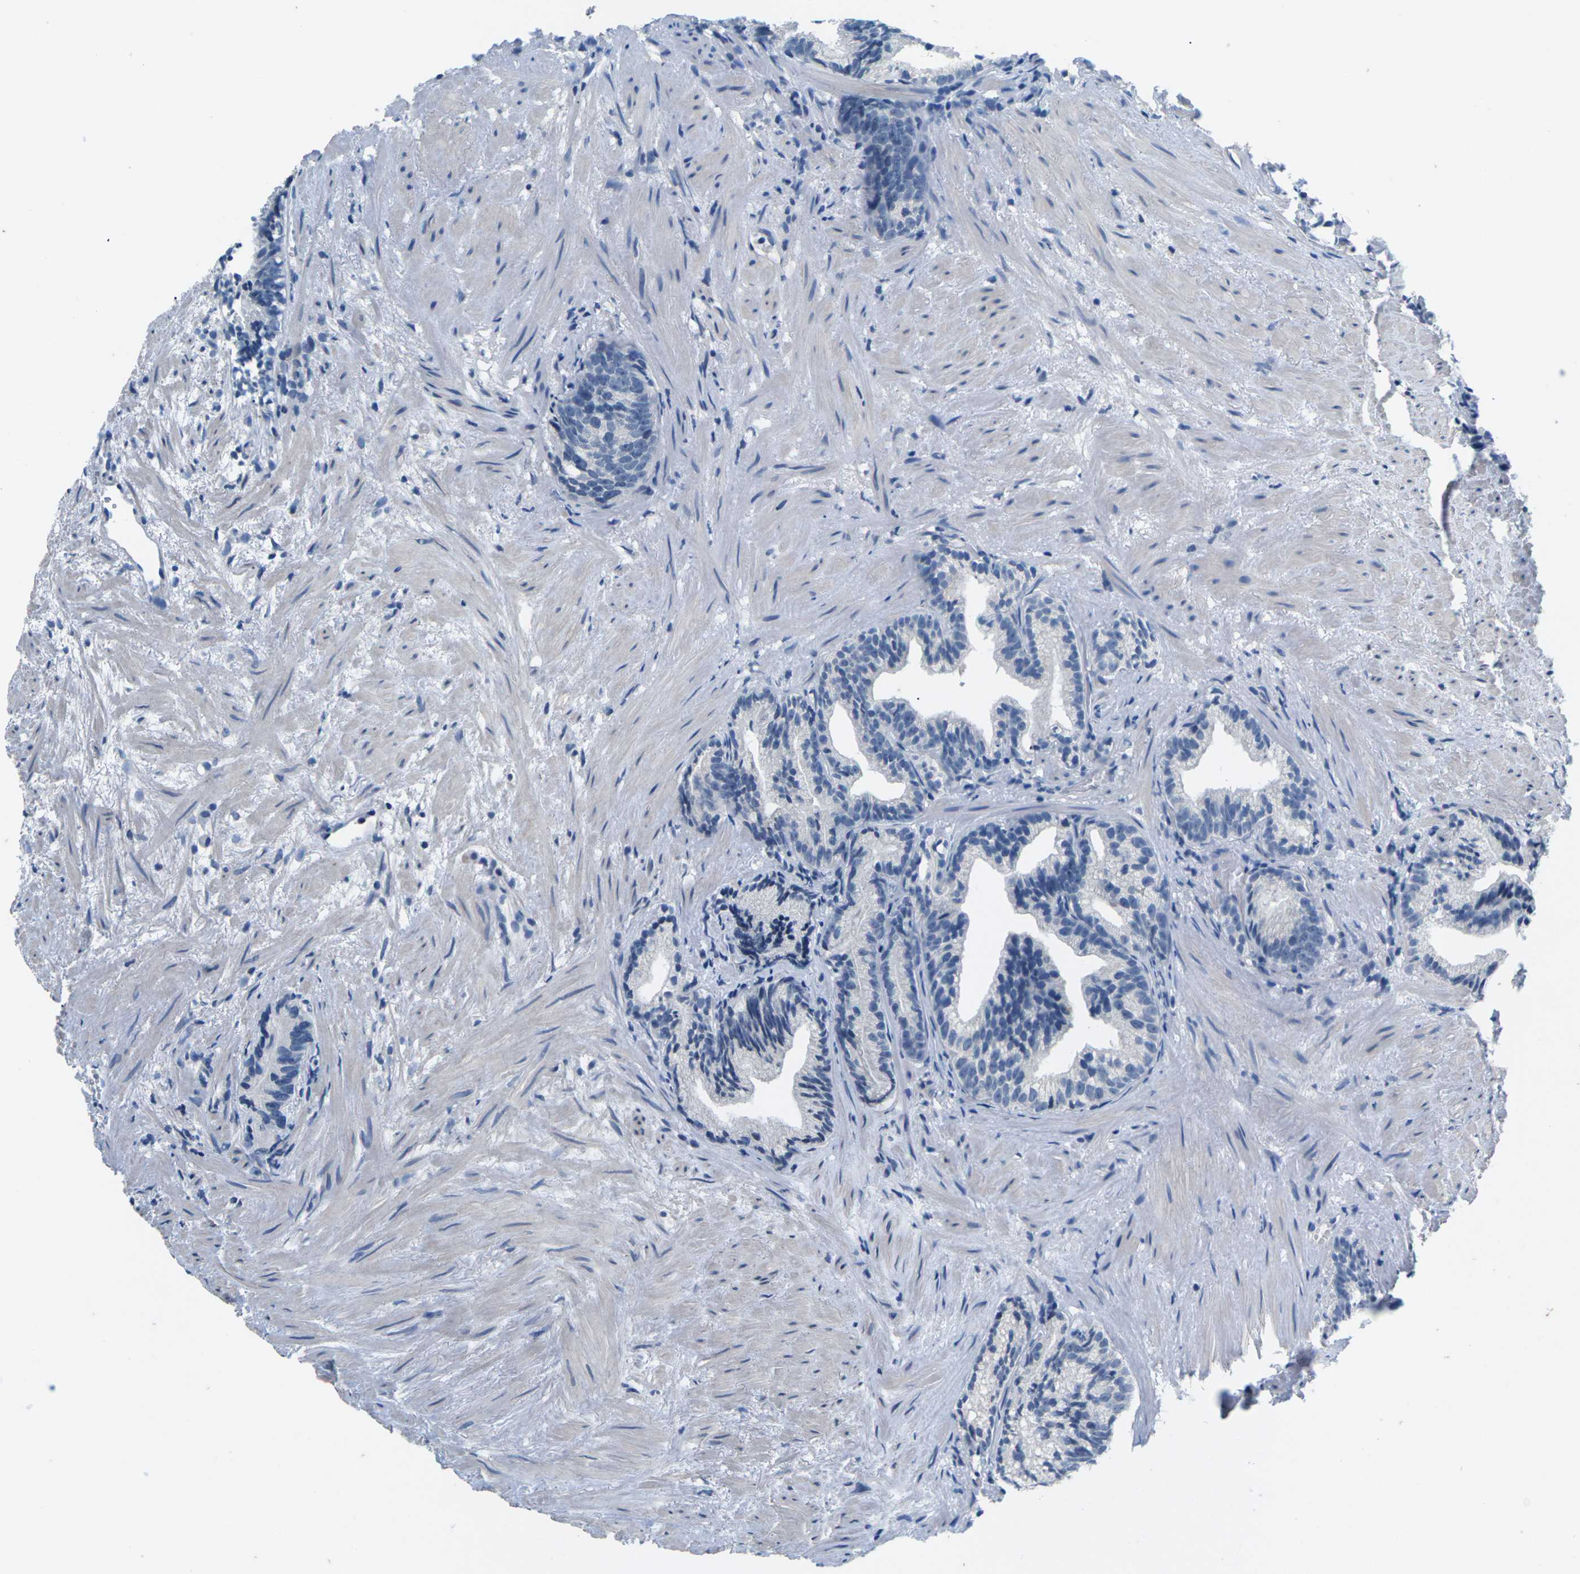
{"staining": {"intensity": "negative", "quantity": "none", "location": "none"}, "tissue": "prostate cancer", "cell_type": "Tumor cells", "image_type": "cancer", "snomed": [{"axis": "morphology", "description": "Adenocarcinoma, Low grade"}, {"axis": "topography", "description": "Prostate"}], "caption": "Immunohistochemical staining of prostate cancer (low-grade adenocarcinoma) reveals no significant staining in tumor cells. (DAB (3,3'-diaminobenzidine) immunohistochemistry, high magnification).", "gene": "UMOD", "patient": {"sex": "male", "age": 89}}